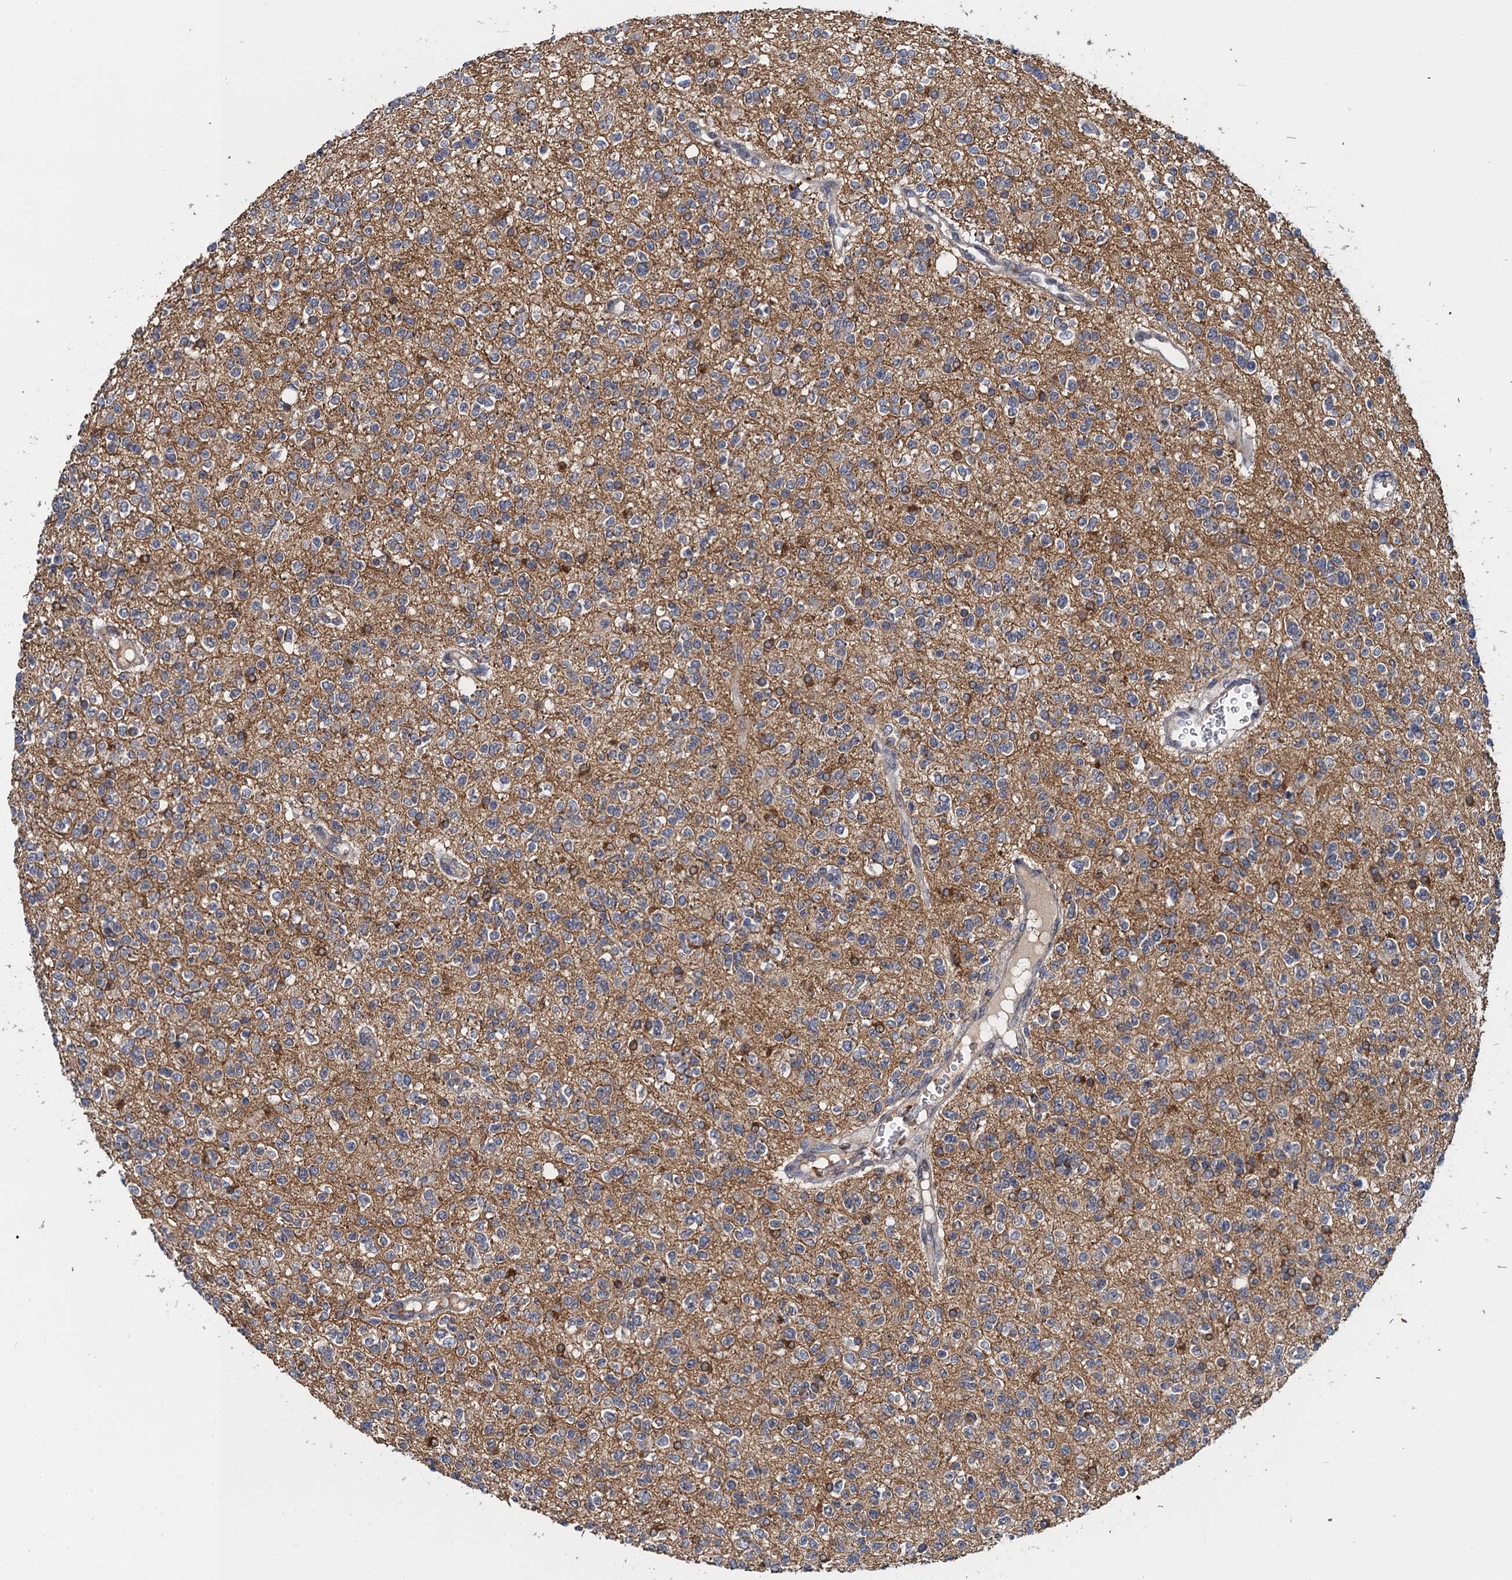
{"staining": {"intensity": "negative", "quantity": "none", "location": "none"}, "tissue": "glioma", "cell_type": "Tumor cells", "image_type": "cancer", "snomed": [{"axis": "morphology", "description": "Glioma, malignant, High grade"}, {"axis": "topography", "description": "Brain"}], "caption": "The photomicrograph demonstrates no significant positivity in tumor cells of glioma. (Brightfield microscopy of DAB immunohistochemistry at high magnification).", "gene": "MDM1", "patient": {"sex": "male", "age": 34}}